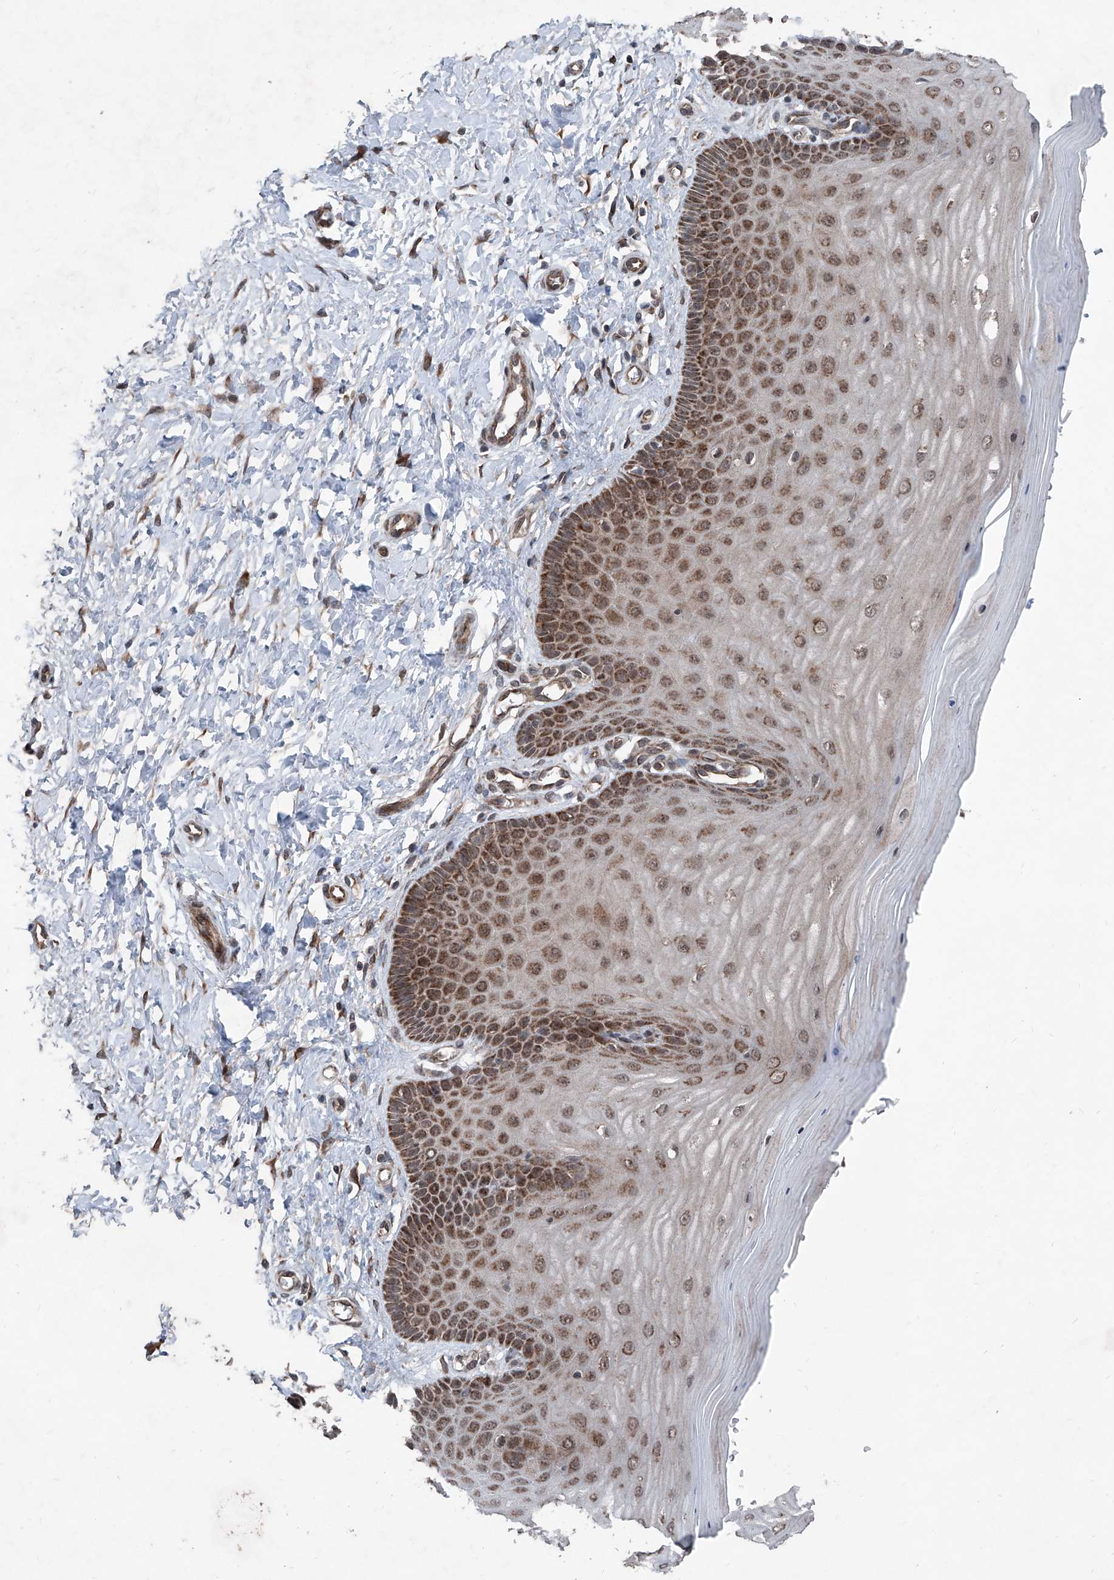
{"staining": {"intensity": "moderate", "quantity": ">75%", "location": "cytoplasmic/membranous"}, "tissue": "cervix", "cell_type": "Glandular cells", "image_type": "normal", "snomed": [{"axis": "morphology", "description": "Normal tissue, NOS"}, {"axis": "topography", "description": "Cervix"}], "caption": "Protein staining demonstrates moderate cytoplasmic/membranous positivity in about >75% of glandular cells in normal cervix. The staining was performed using DAB to visualize the protein expression in brown, while the nuclei were stained in blue with hematoxylin (Magnification: 20x).", "gene": "COA7", "patient": {"sex": "female", "age": 55}}